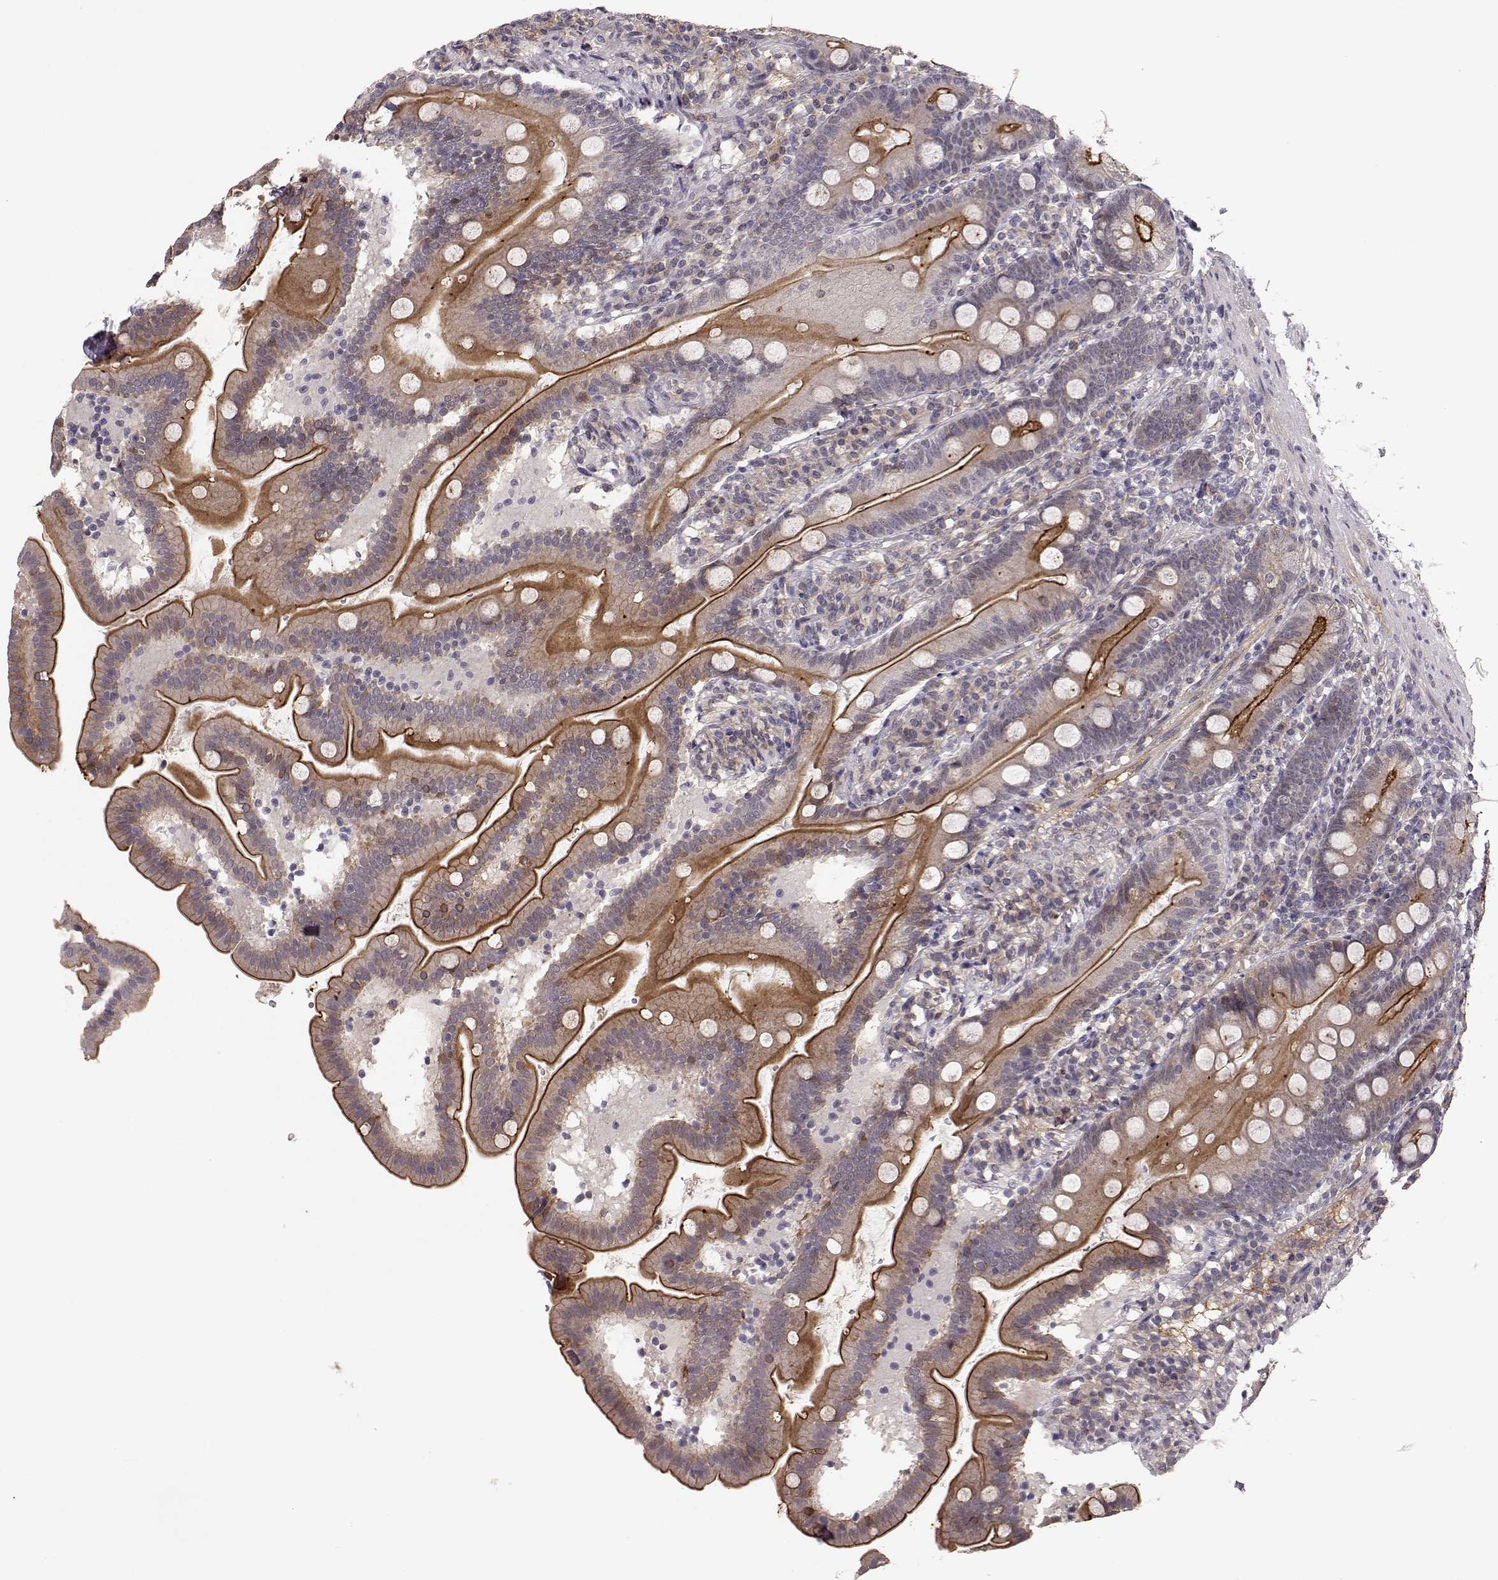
{"staining": {"intensity": "strong", "quantity": "25%-75%", "location": "cytoplasmic/membranous"}, "tissue": "duodenum", "cell_type": "Glandular cells", "image_type": "normal", "snomed": [{"axis": "morphology", "description": "Normal tissue, NOS"}, {"axis": "topography", "description": "Duodenum"}], "caption": "Protein staining displays strong cytoplasmic/membranous positivity in approximately 25%-75% of glandular cells in unremarkable duodenum. (DAB IHC with brightfield microscopy, high magnification).", "gene": "PLEKHG3", "patient": {"sex": "female", "age": 67}}